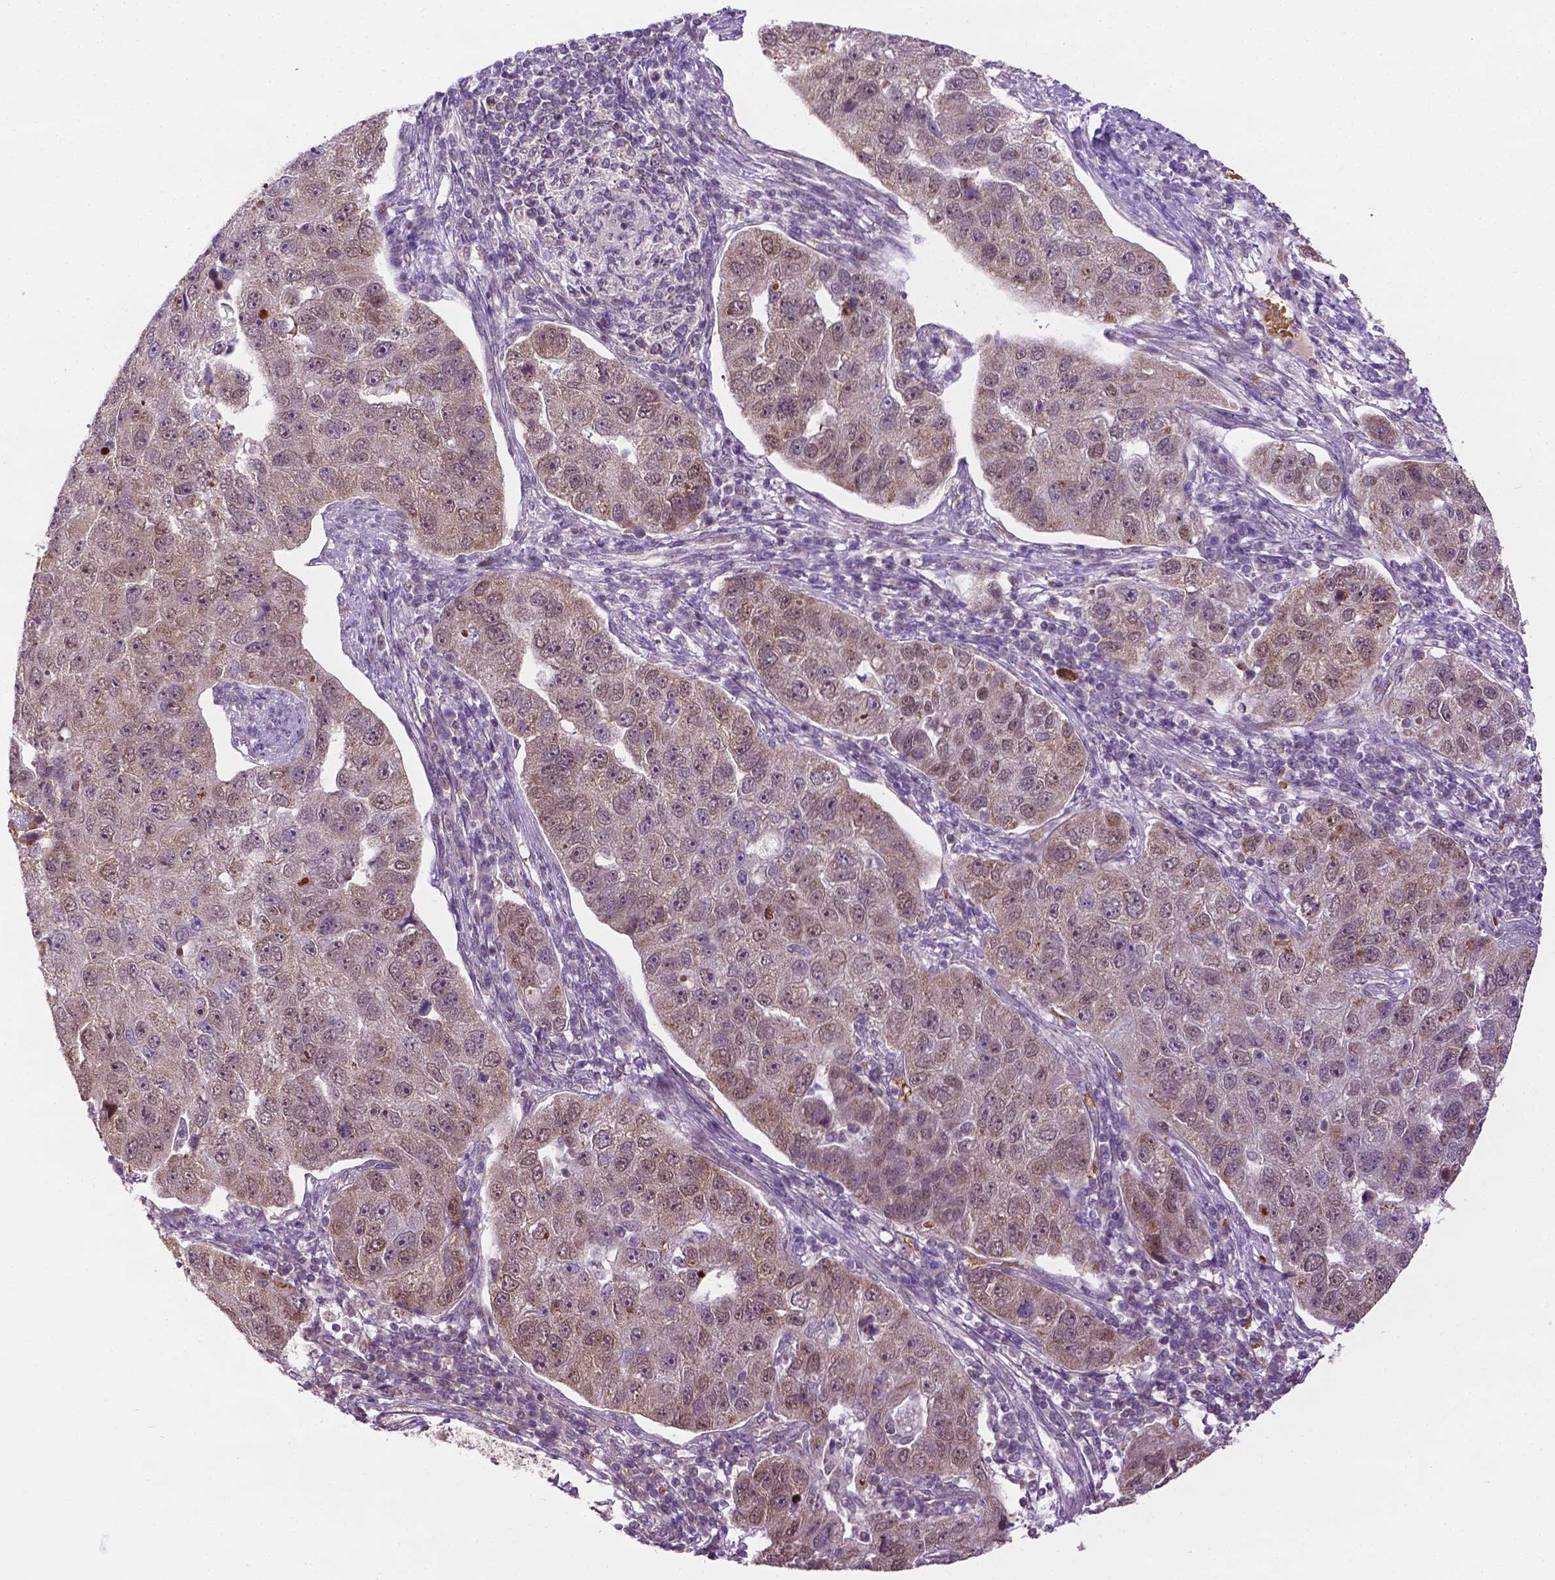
{"staining": {"intensity": "weak", "quantity": "25%-75%", "location": "nuclear"}, "tissue": "pancreatic cancer", "cell_type": "Tumor cells", "image_type": "cancer", "snomed": [{"axis": "morphology", "description": "Adenocarcinoma, NOS"}, {"axis": "topography", "description": "Pancreas"}], "caption": "This micrograph displays IHC staining of pancreatic cancer, with low weak nuclear positivity in approximately 25%-75% of tumor cells.", "gene": "ZNF41", "patient": {"sex": "female", "age": 61}}